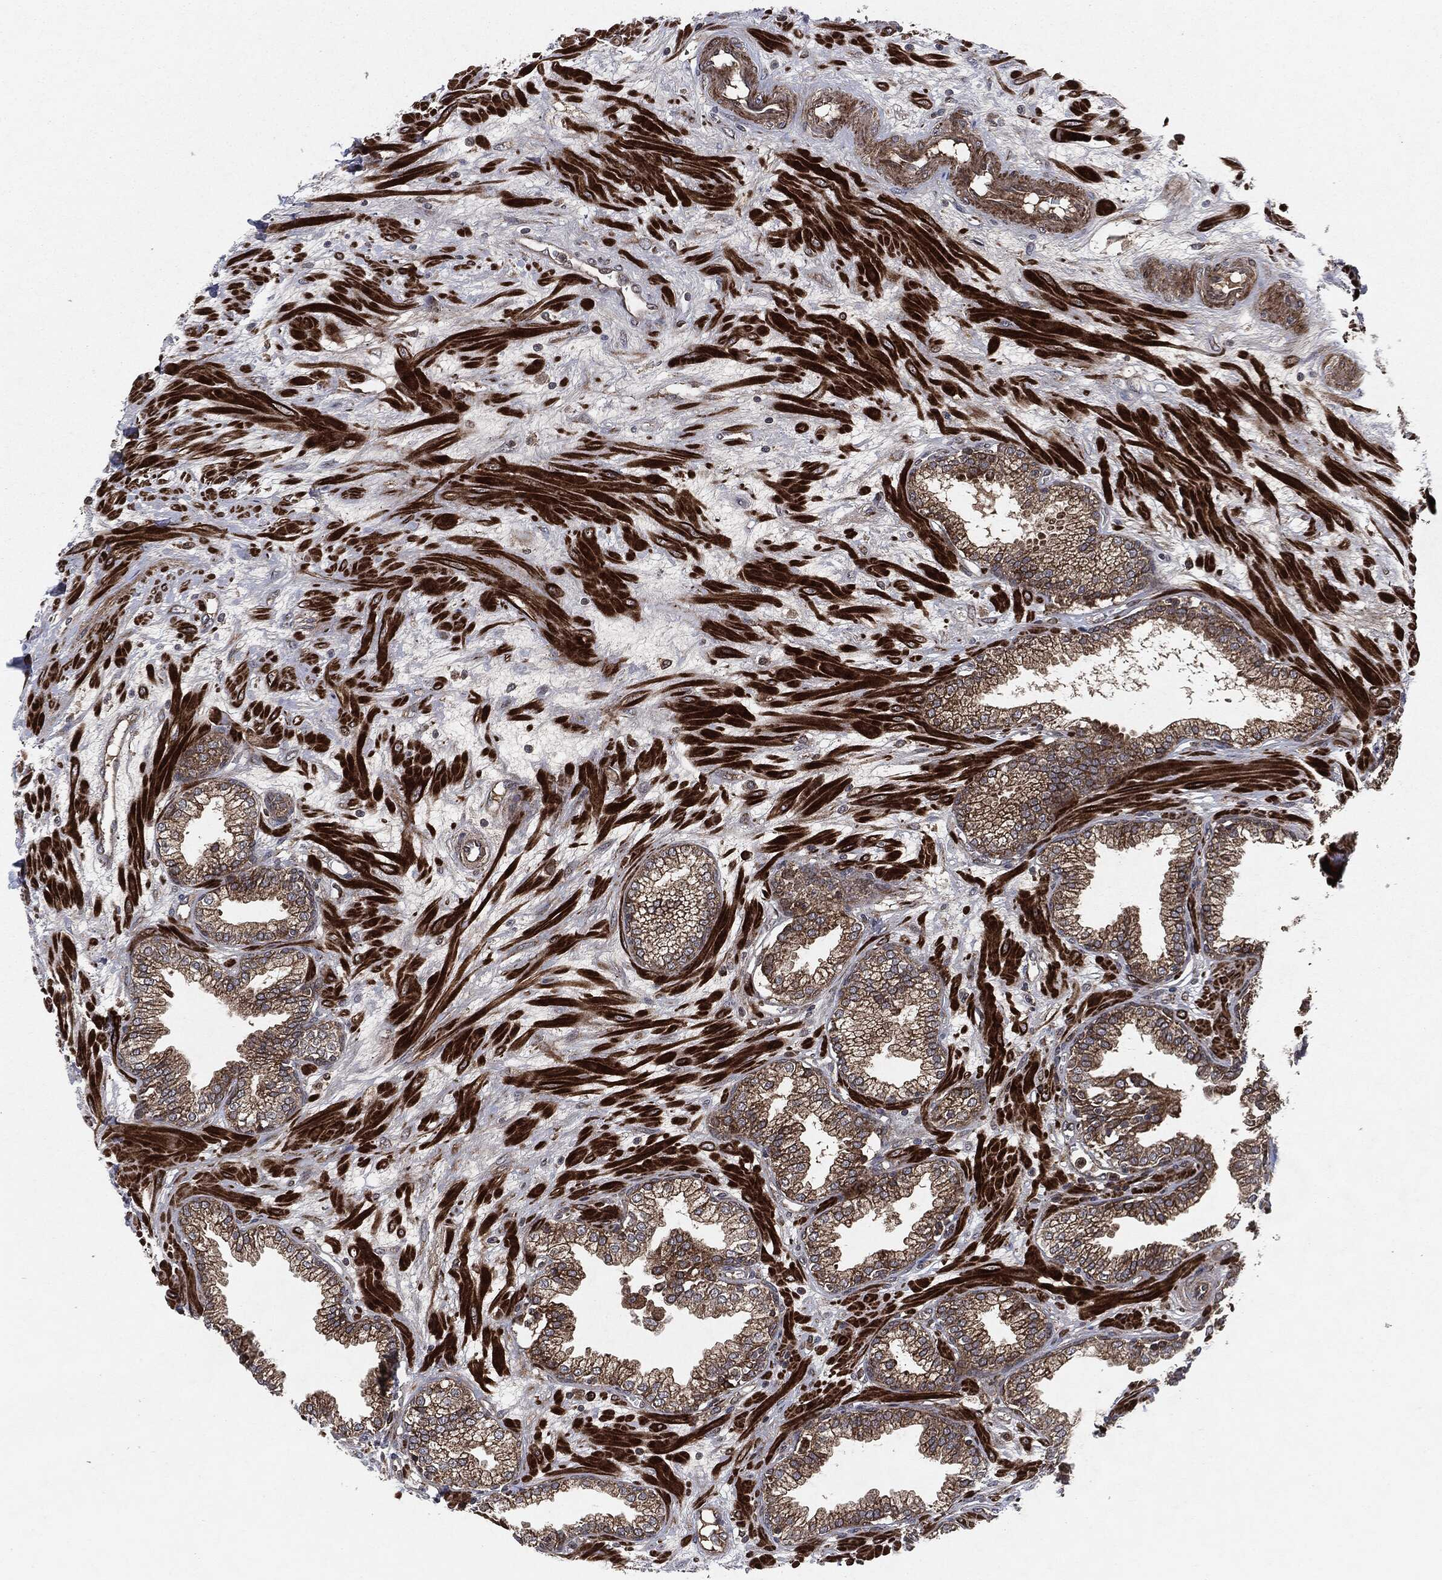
{"staining": {"intensity": "moderate", "quantity": "25%-75%", "location": "cytoplasmic/membranous"}, "tissue": "prostate", "cell_type": "Glandular cells", "image_type": "normal", "snomed": [{"axis": "morphology", "description": "Normal tissue, NOS"}, {"axis": "topography", "description": "Prostate"}], "caption": "Prostate stained for a protein (brown) demonstrates moderate cytoplasmic/membranous positive staining in approximately 25%-75% of glandular cells.", "gene": "RAF1", "patient": {"sex": "male", "age": 64}}